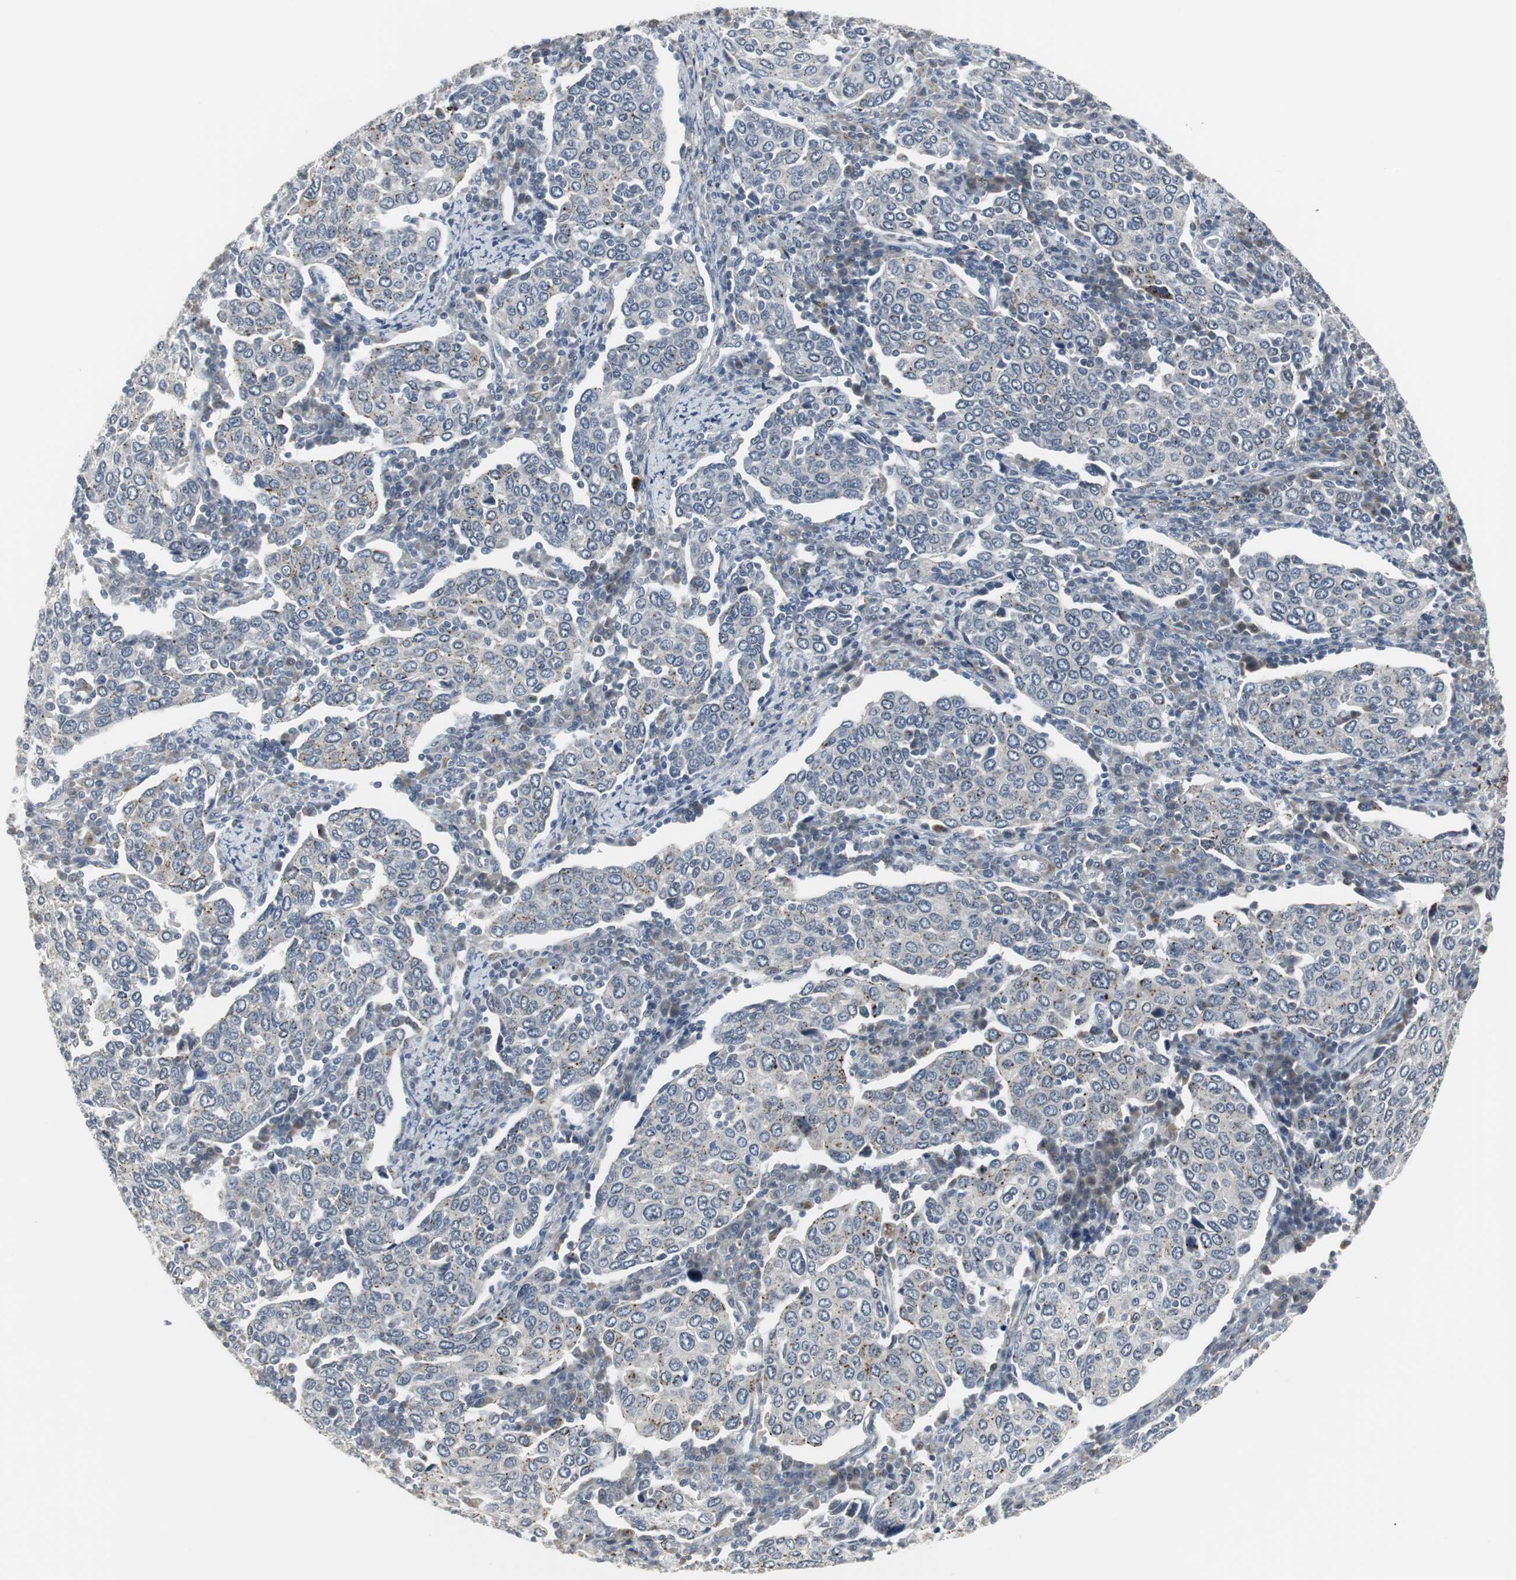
{"staining": {"intensity": "weak", "quantity": "<25%", "location": "cytoplasmic/membranous"}, "tissue": "cervical cancer", "cell_type": "Tumor cells", "image_type": "cancer", "snomed": [{"axis": "morphology", "description": "Squamous cell carcinoma, NOS"}, {"axis": "topography", "description": "Cervix"}], "caption": "High magnification brightfield microscopy of squamous cell carcinoma (cervical) stained with DAB (3,3'-diaminobenzidine) (brown) and counterstained with hematoxylin (blue): tumor cells show no significant positivity.", "gene": "SCYL3", "patient": {"sex": "female", "age": 40}}